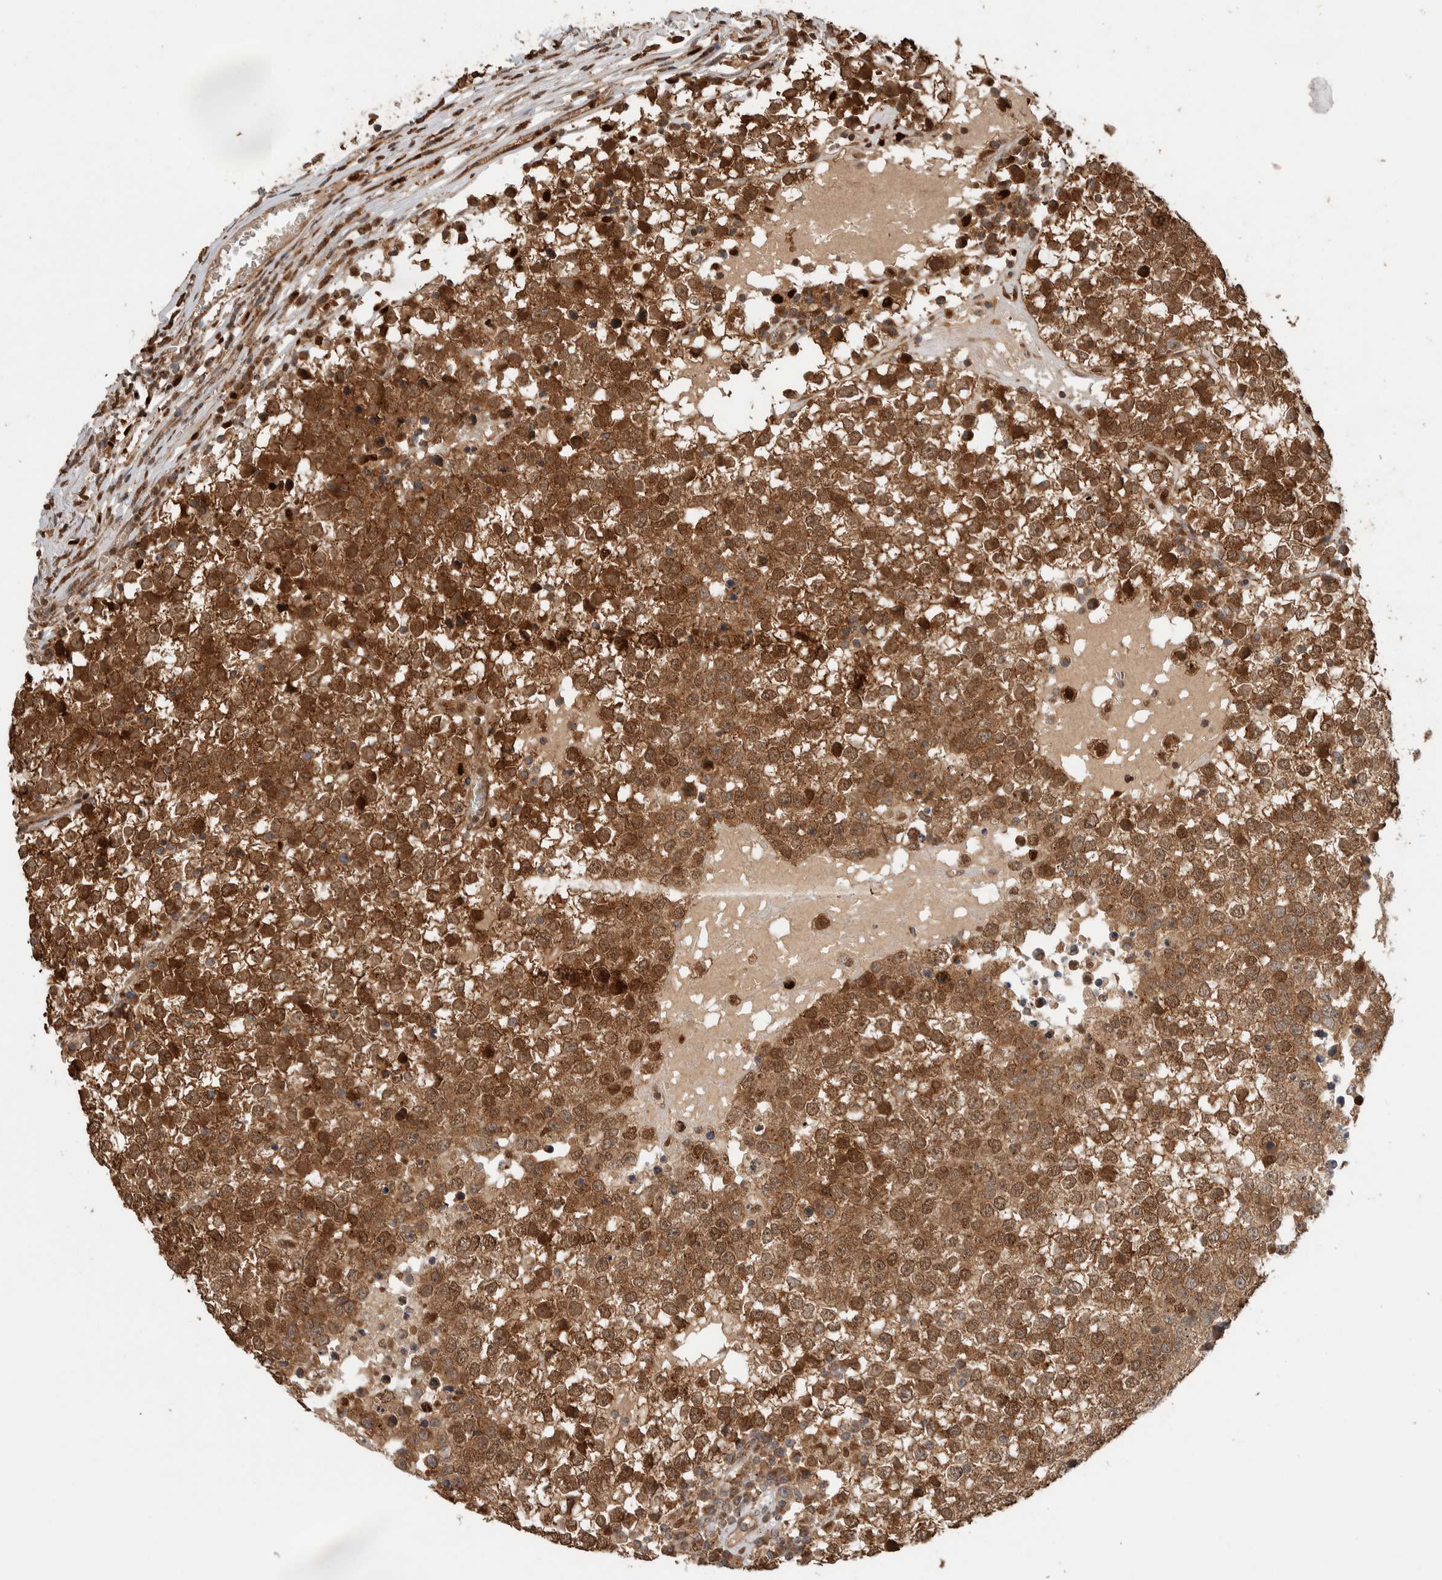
{"staining": {"intensity": "moderate", "quantity": ">75%", "location": "cytoplasmic/membranous"}, "tissue": "testis cancer", "cell_type": "Tumor cells", "image_type": "cancer", "snomed": [{"axis": "morphology", "description": "Seminoma, NOS"}, {"axis": "topography", "description": "Testis"}], "caption": "A micrograph showing moderate cytoplasmic/membranous staining in approximately >75% of tumor cells in testis cancer, as visualized by brown immunohistochemical staining.", "gene": "VPS53", "patient": {"sex": "male", "age": 65}}